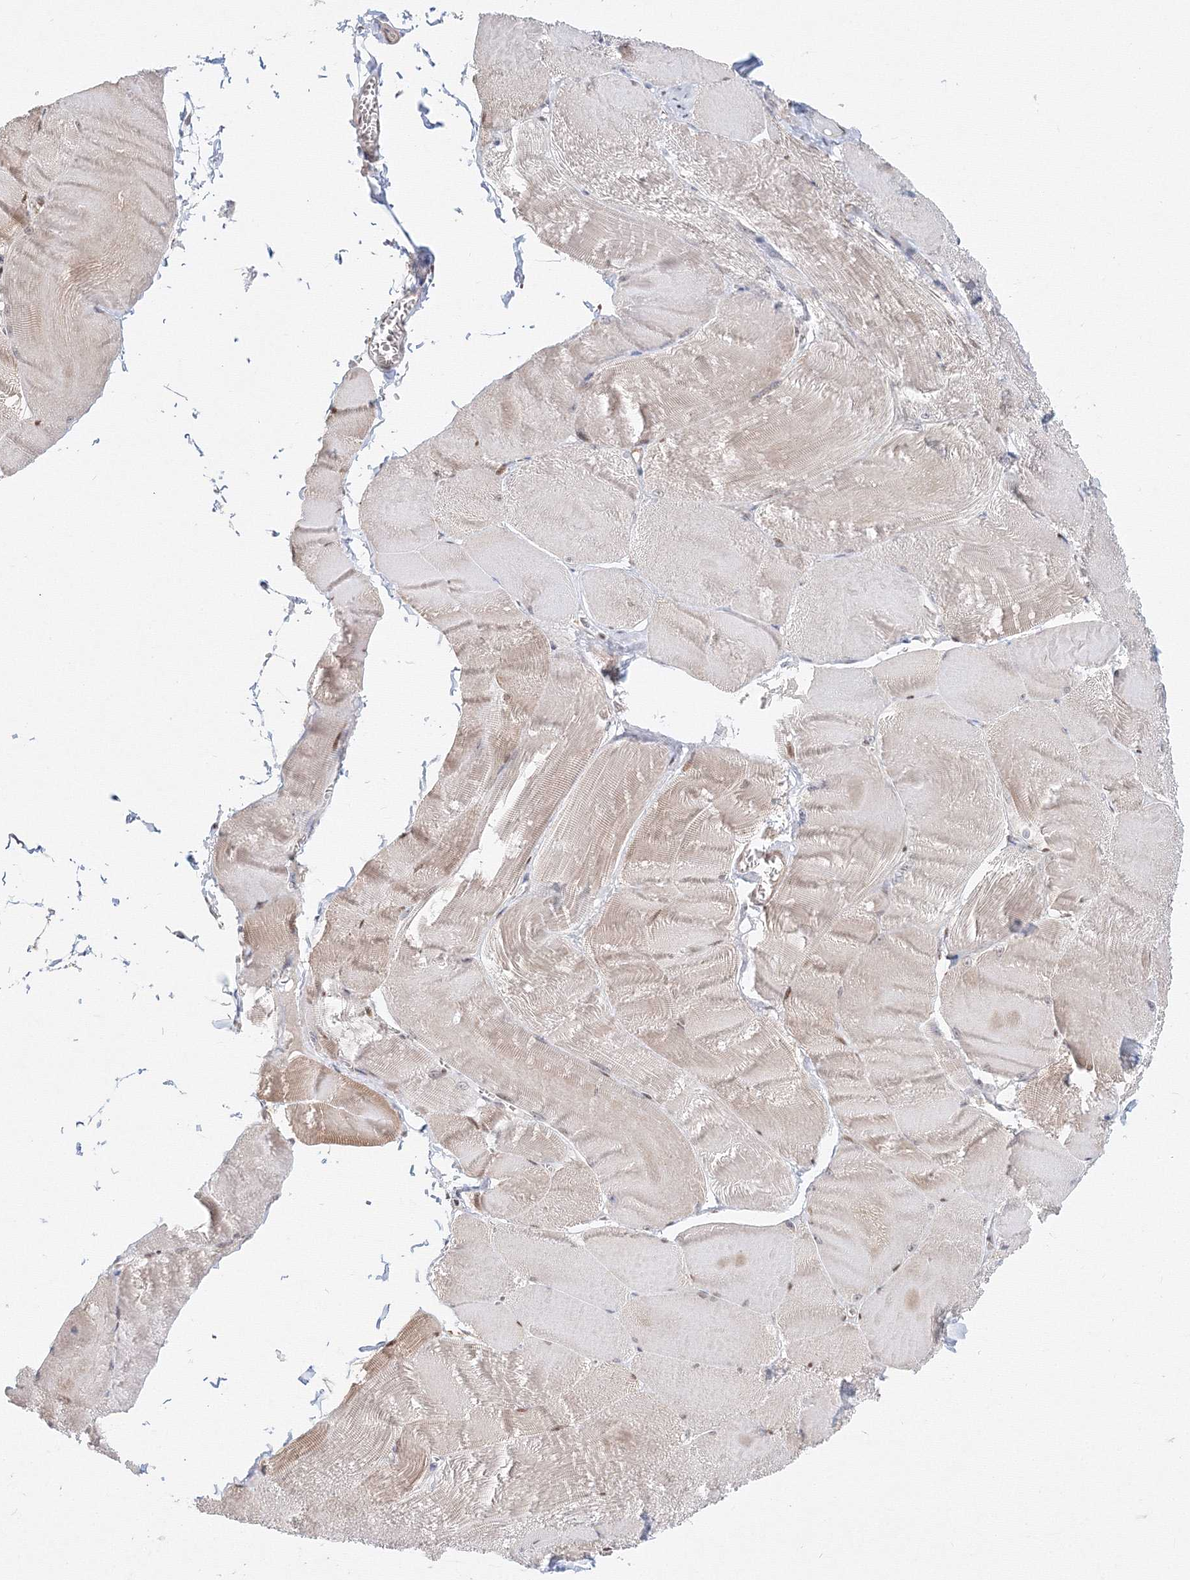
{"staining": {"intensity": "weak", "quantity": "25%-75%", "location": "cytoplasmic/membranous"}, "tissue": "skeletal muscle", "cell_type": "Myocytes", "image_type": "normal", "snomed": [{"axis": "morphology", "description": "Normal tissue, NOS"}, {"axis": "morphology", "description": "Basal cell carcinoma"}, {"axis": "topography", "description": "Skeletal muscle"}], "caption": "A high-resolution micrograph shows immunohistochemistry (IHC) staining of normal skeletal muscle, which exhibits weak cytoplasmic/membranous expression in approximately 25%-75% of myocytes. The protein of interest is shown in brown color, while the nuclei are stained blue.", "gene": "ARHGAP21", "patient": {"sex": "female", "age": 64}}